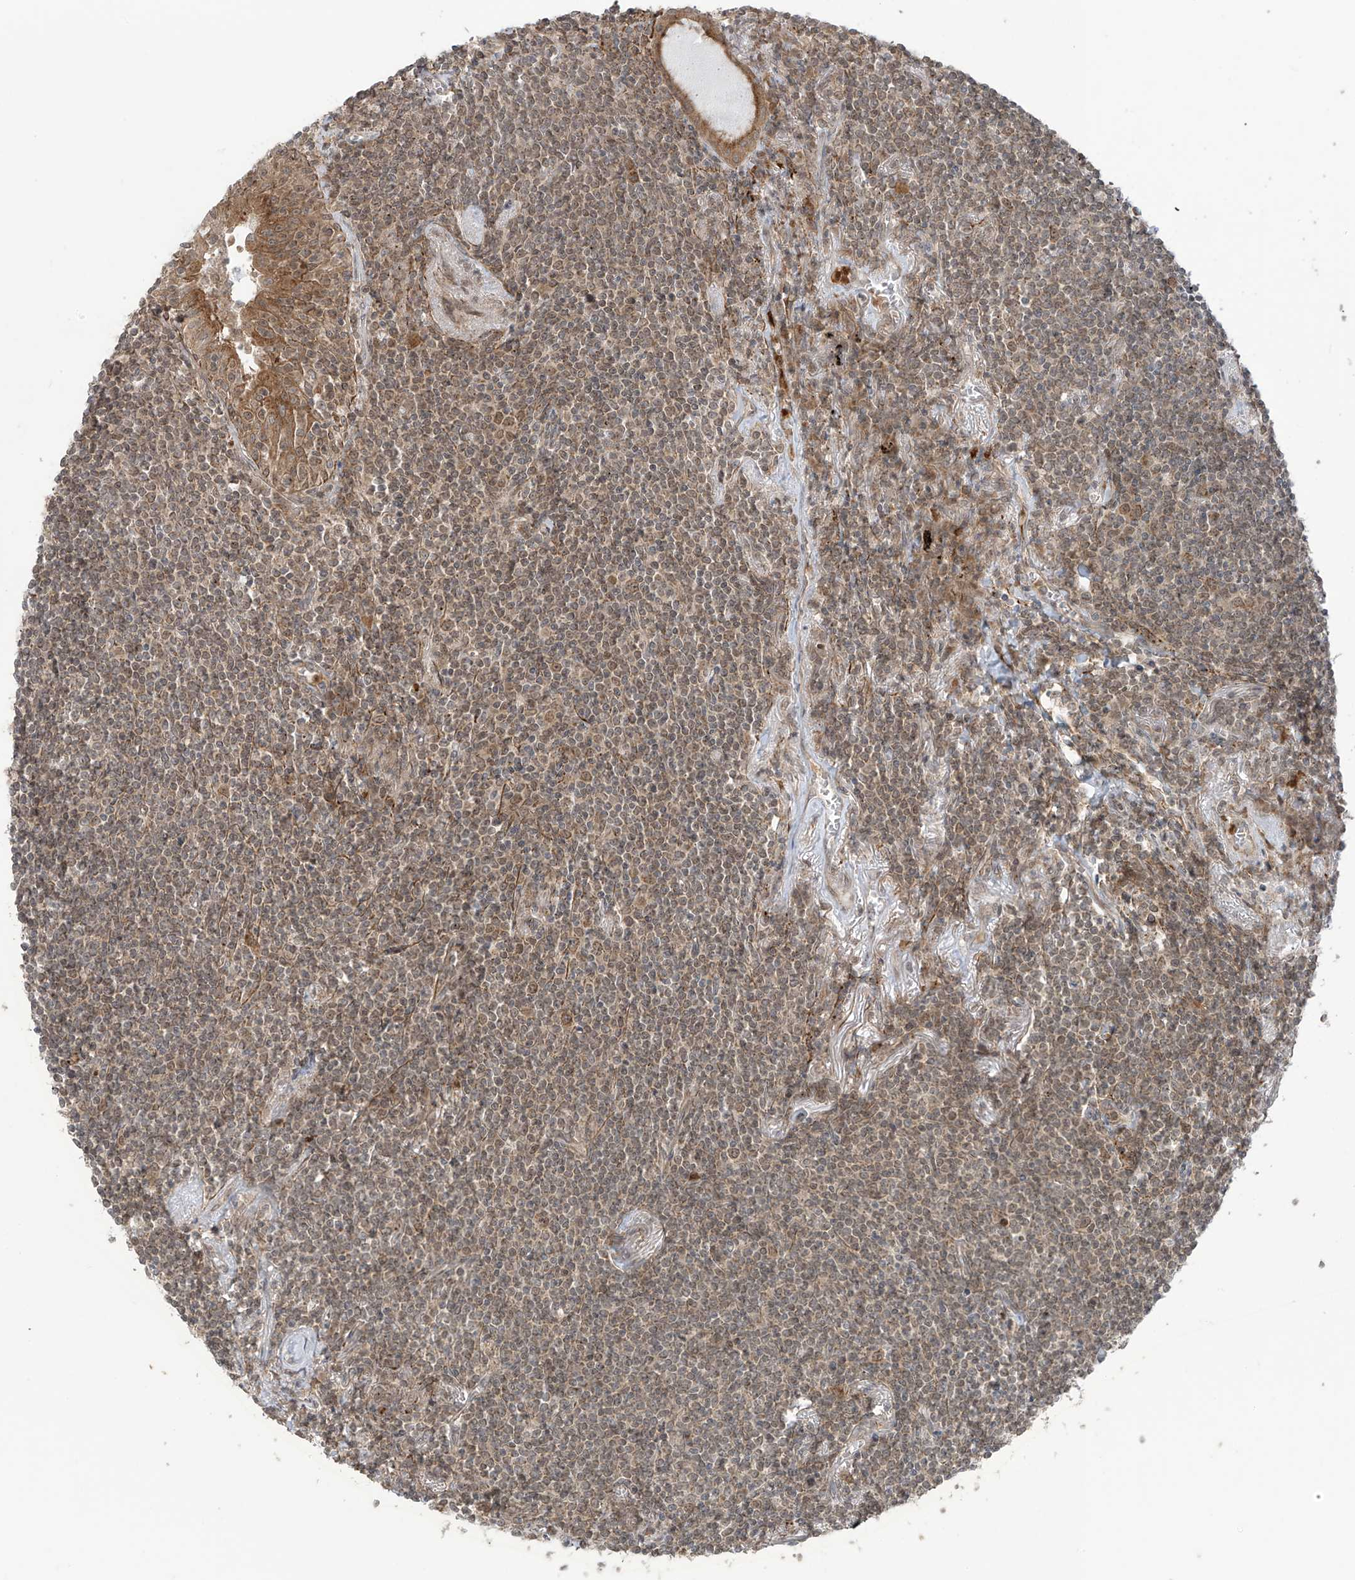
{"staining": {"intensity": "weak", "quantity": "25%-75%", "location": "cytoplasmic/membranous"}, "tissue": "lymphoma", "cell_type": "Tumor cells", "image_type": "cancer", "snomed": [{"axis": "morphology", "description": "Malignant lymphoma, non-Hodgkin's type, Low grade"}, {"axis": "topography", "description": "Lung"}], "caption": "Lymphoma was stained to show a protein in brown. There is low levels of weak cytoplasmic/membranous positivity in about 25%-75% of tumor cells. (DAB = brown stain, brightfield microscopy at high magnification).", "gene": "PDE11A", "patient": {"sex": "female", "age": 71}}